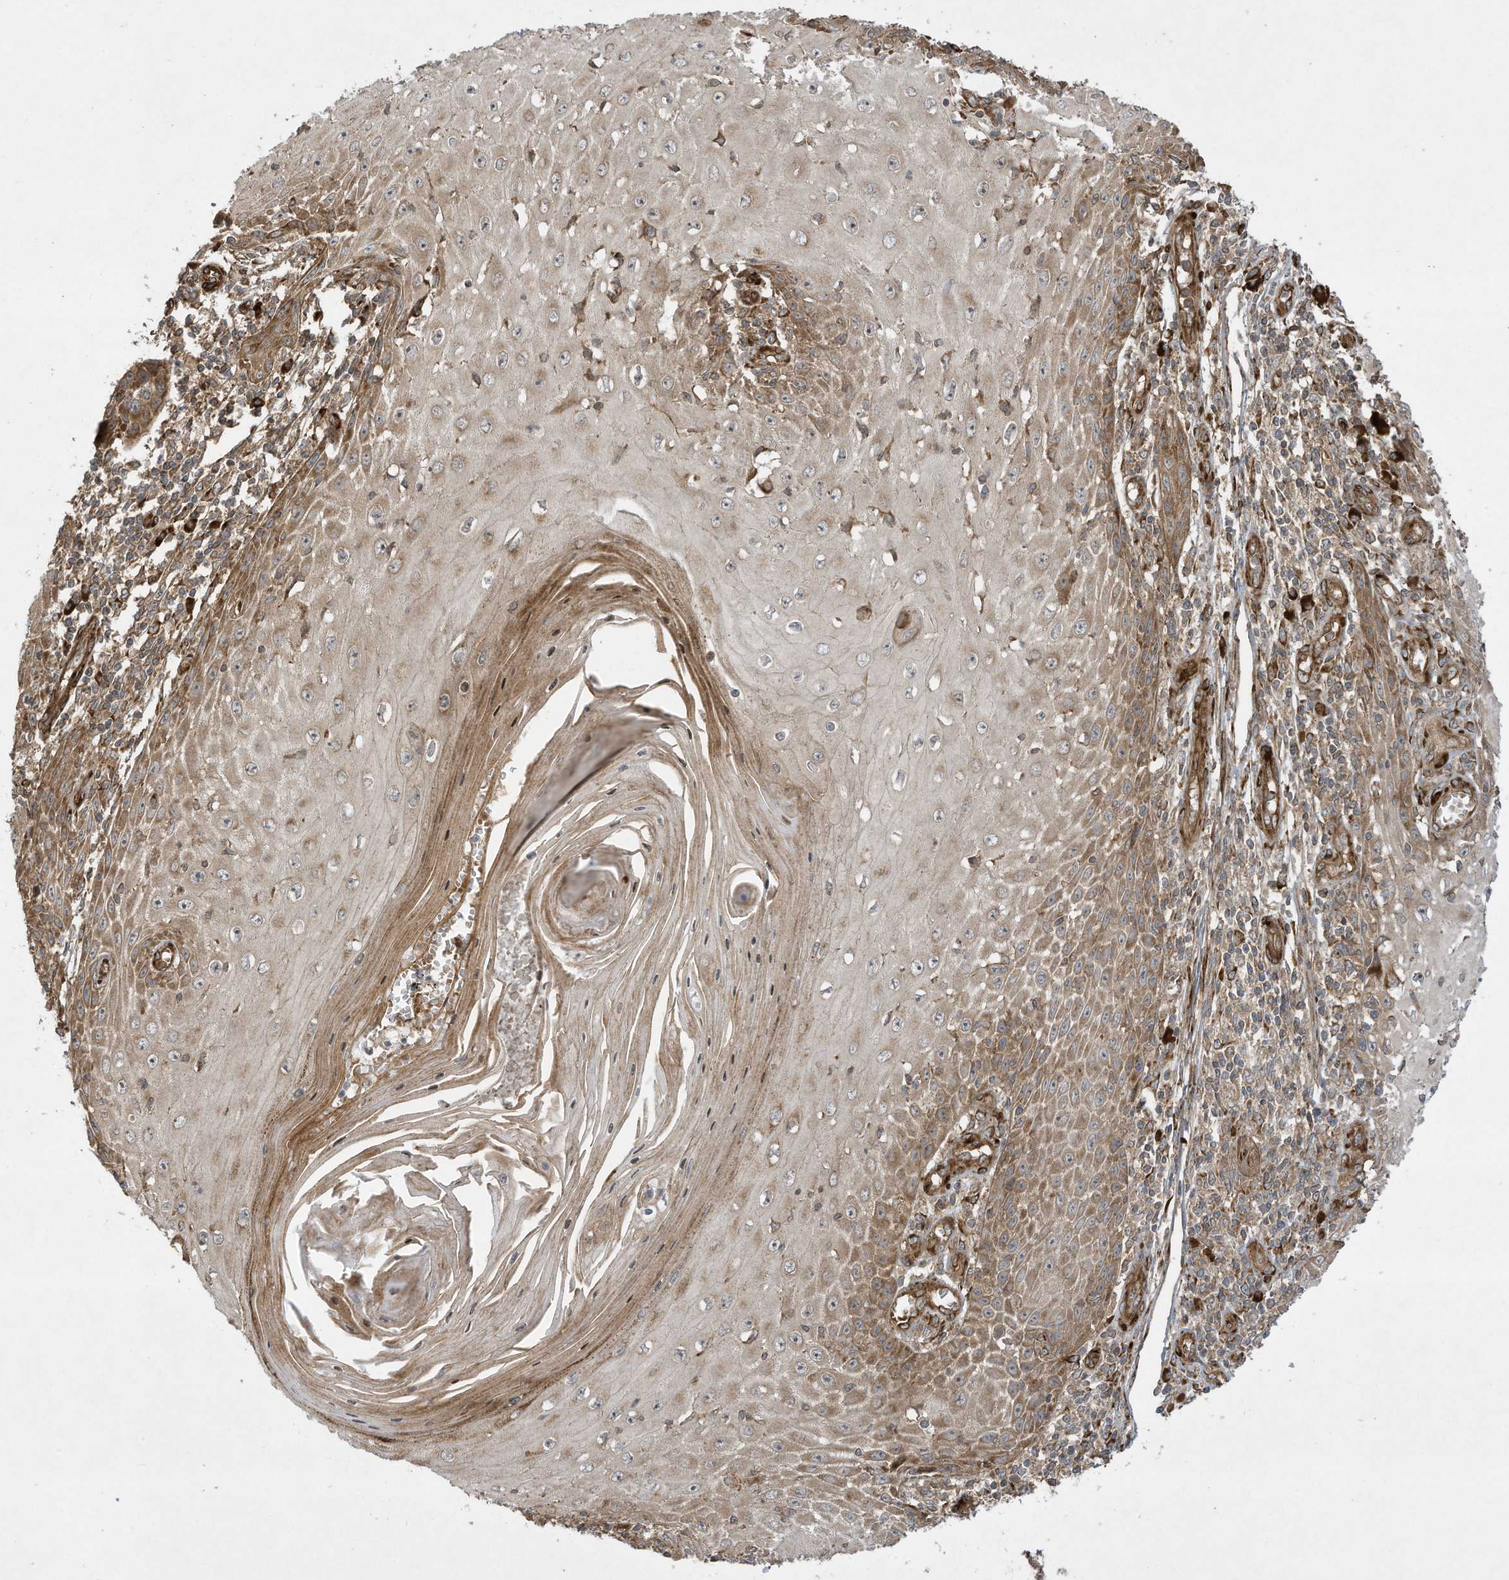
{"staining": {"intensity": "moderate", "quantity": ">75%", "location": "cytoplasmic/membranous"}, "tissue": "skin cancer", "cell_type": "Tumor cells", "image_type": "cancer", "snomed": [{"axis": "morphology", "description": "Squamous cell carcinoma, NOS"}, {"axis": "topography", "description": "Skin"}], "caption": "High-power microscopy captured an immunohistochemistry histopathology image of skin cancer (squamous cell carcinoma), revealing moderate cytoplasmic/membranous expression in about >75% of tumor cells.", "gene": "DDIT4", "patient": {"sex": "female", "age": 73}}